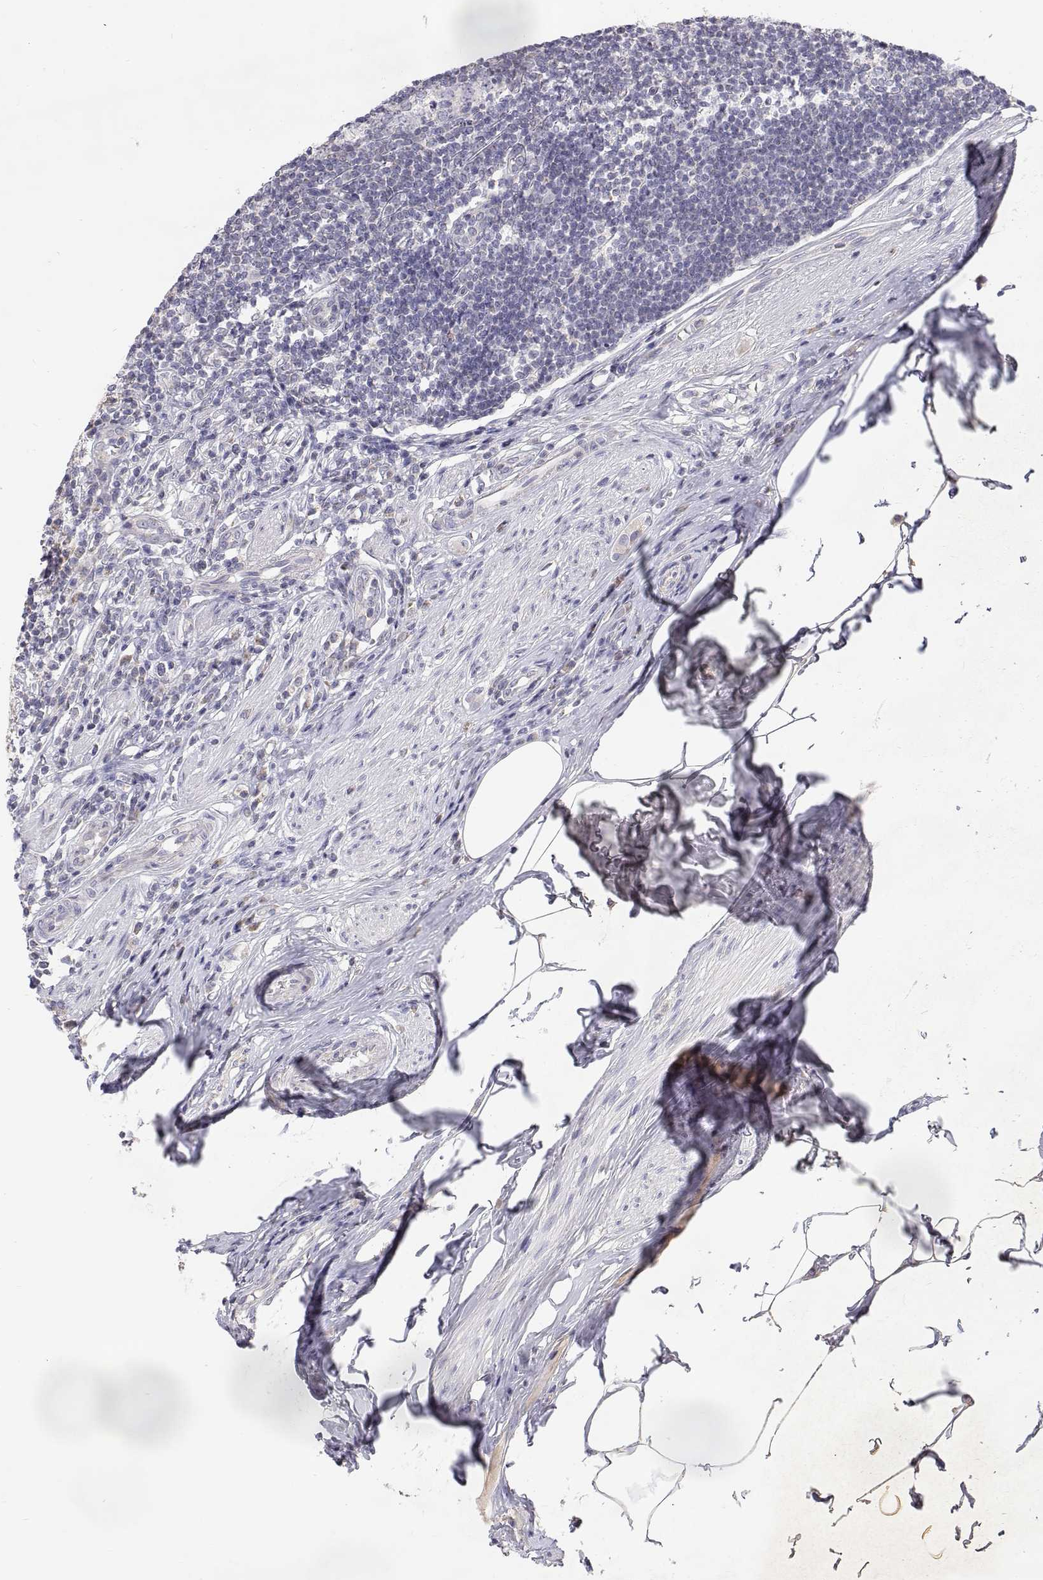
{"staining": {"intensity": "weak", "quantity": "<25%", "location": "cytoplasmic/membranous"}, "tissue": "appendix", "cell_type": "Glandular cells", "image_type": "normal", "snomed": [{"axis": "morphology", "description": "Normal tissue, NOS"}, {"axis": "topography", "description": "Appendix"}], "caption": "Benign appendix was stained to show a protein in brown. There is no significant staining in glandular cells. (DAB immunohistochemistry (IHC) visualized using brightfield microscopy, high magnification).", "gene": "TRIM60", "patient": {"sex": "female", "age": 56}}